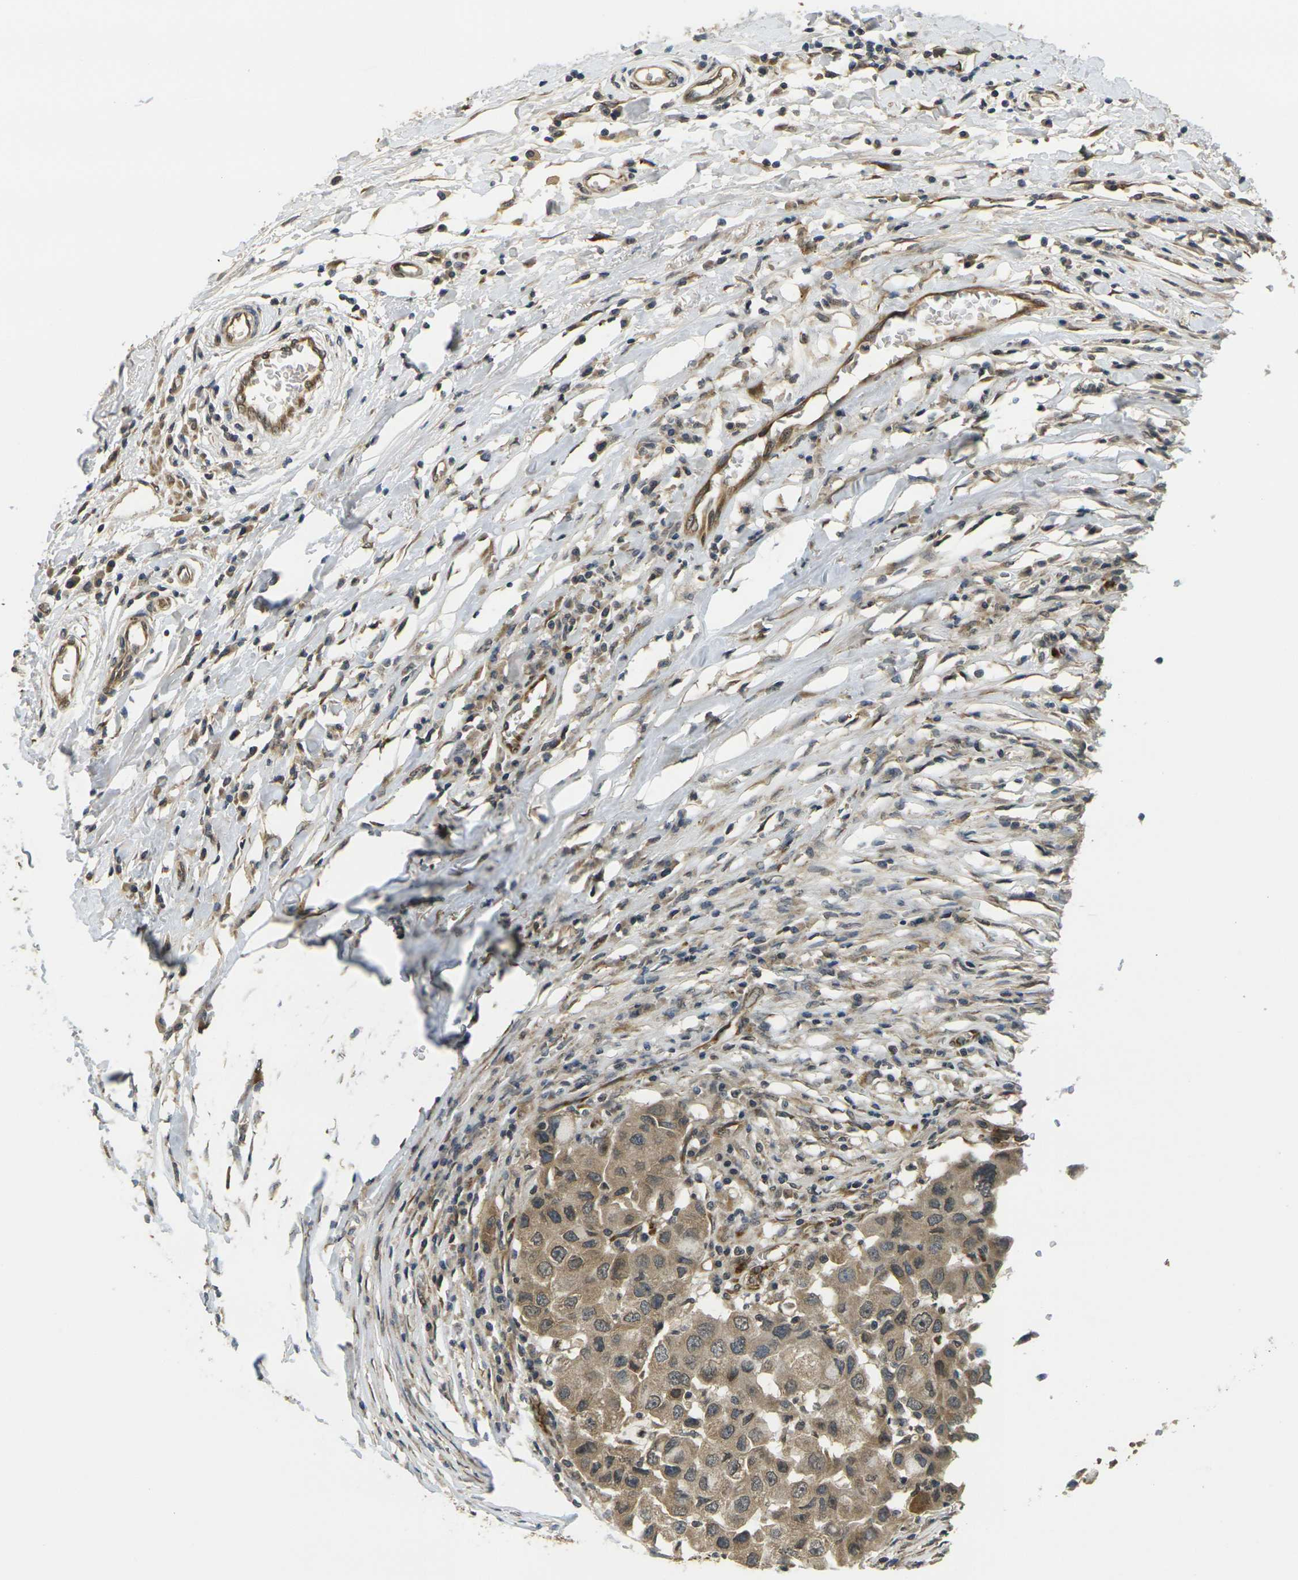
{"staining": {"intensity": "moderate", "quantity": ">75%", "location": "cytoplasmic/membranous"}, "tissue": "breast cancer", "cell_type": "Tumor cells", "image_type": "cancer", "snomed": [{"axis": "morphology", "description": "Duct carcinoma"}, {"axis": "topography", "description": "Breast"}], "caption": "This is a photomicrograph of IHC staining of breast cancer (invasive ductal carcinoma), which shows moderate expression in the cytoplasmic/membranous of tumor cells.", "gene": "FUT11", "patient": {"sex": "female", "age": 27}}